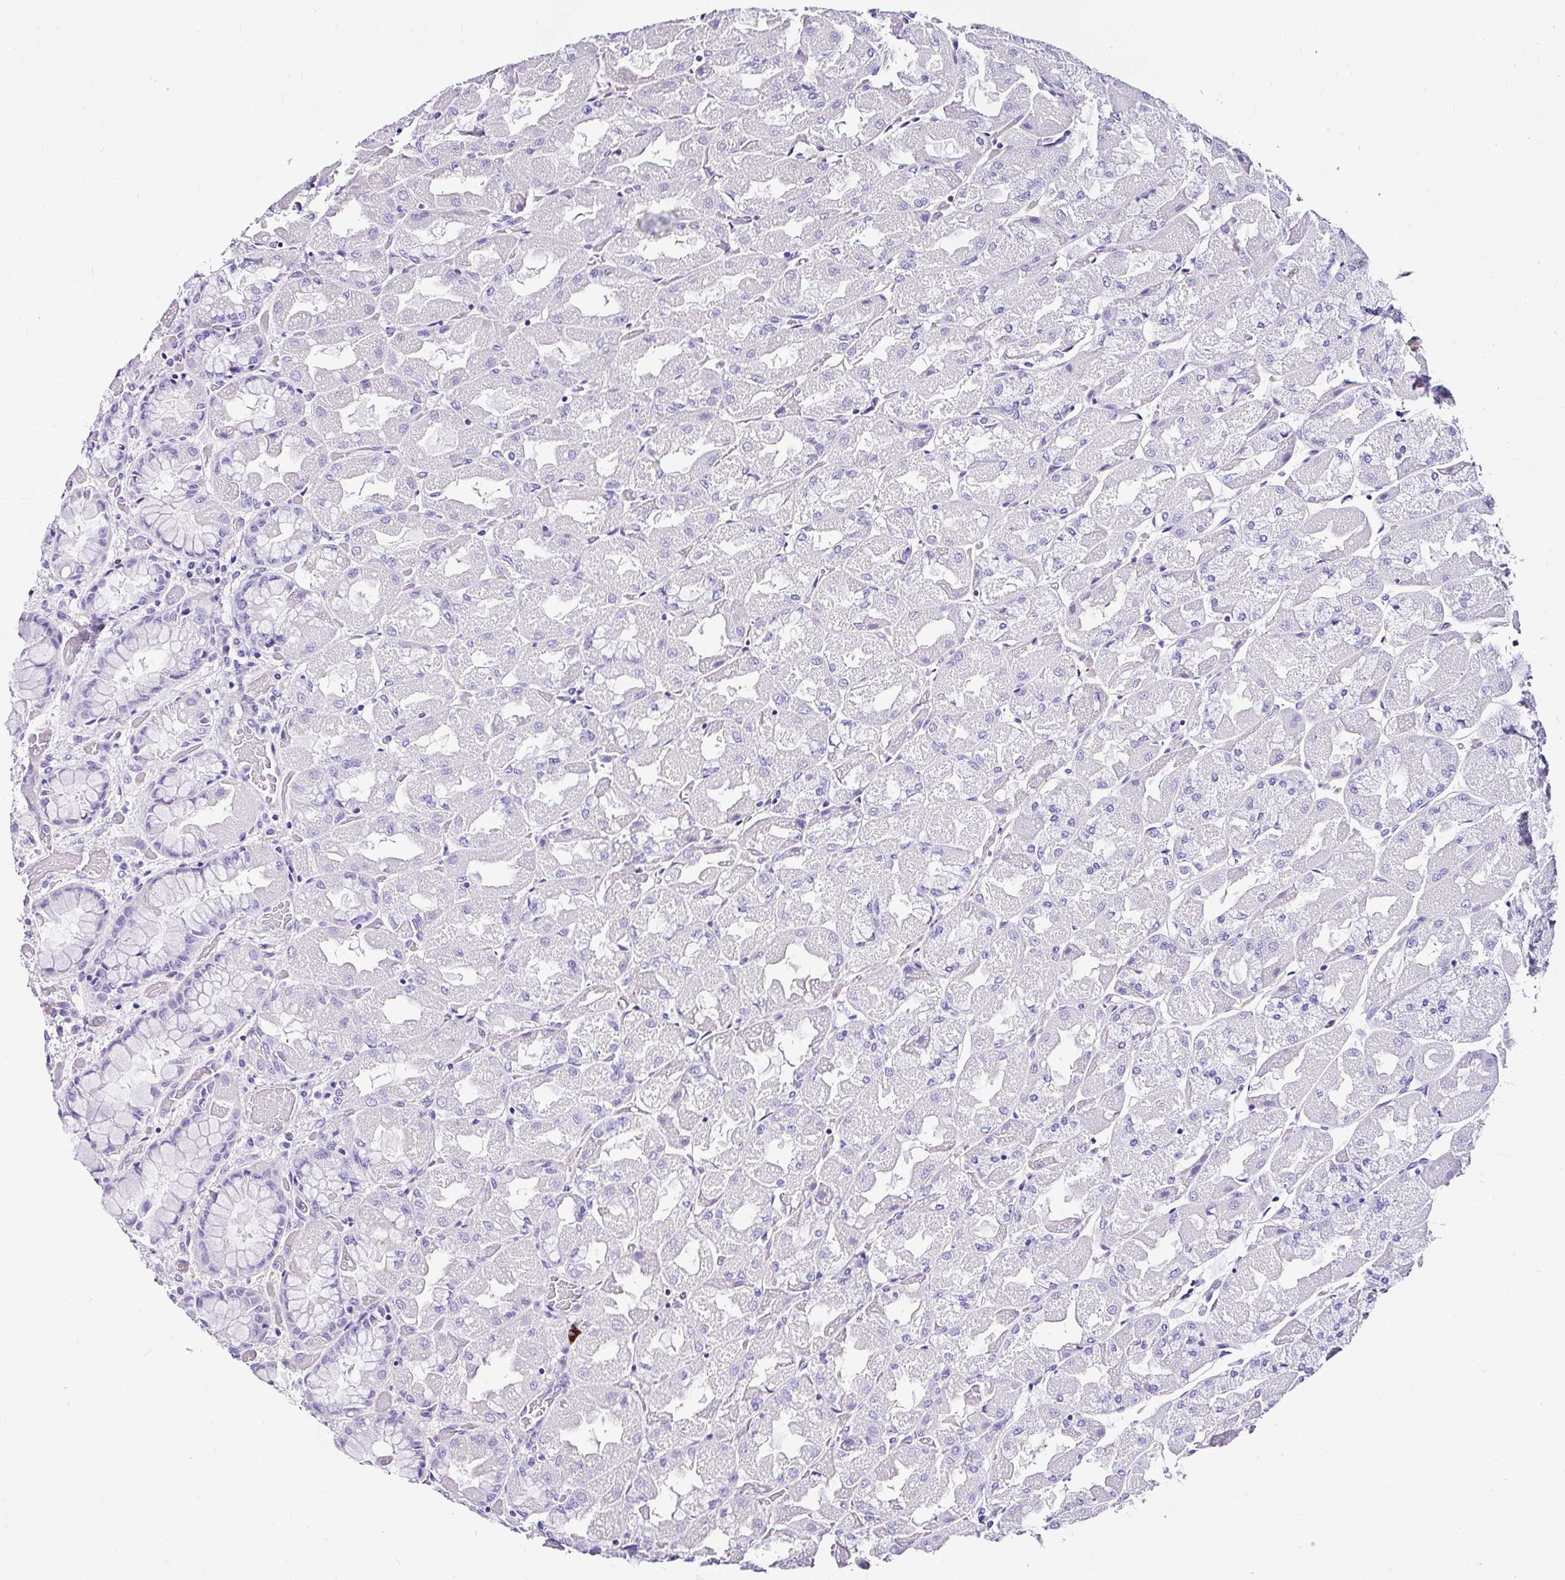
{"staining": {"intensity": "negative", "quantity": "none", "location": "none"}, "tissue": "stomach", "cell_type": "Glandular cells", "image_type": "normal", "snomed": [{"axis": "morphology", "description": "Normal tissue, NOS"}, {"axis": "topography", "description": "Stomach"}], "caption": "DAB (3,3'-diaminobenzidine) immunohistochemical staining of unremarkable stomach reveals no significant expression in glandular cells.", "gene": "DEPDC5", "patient": {"sex": "female", "age": 61}}